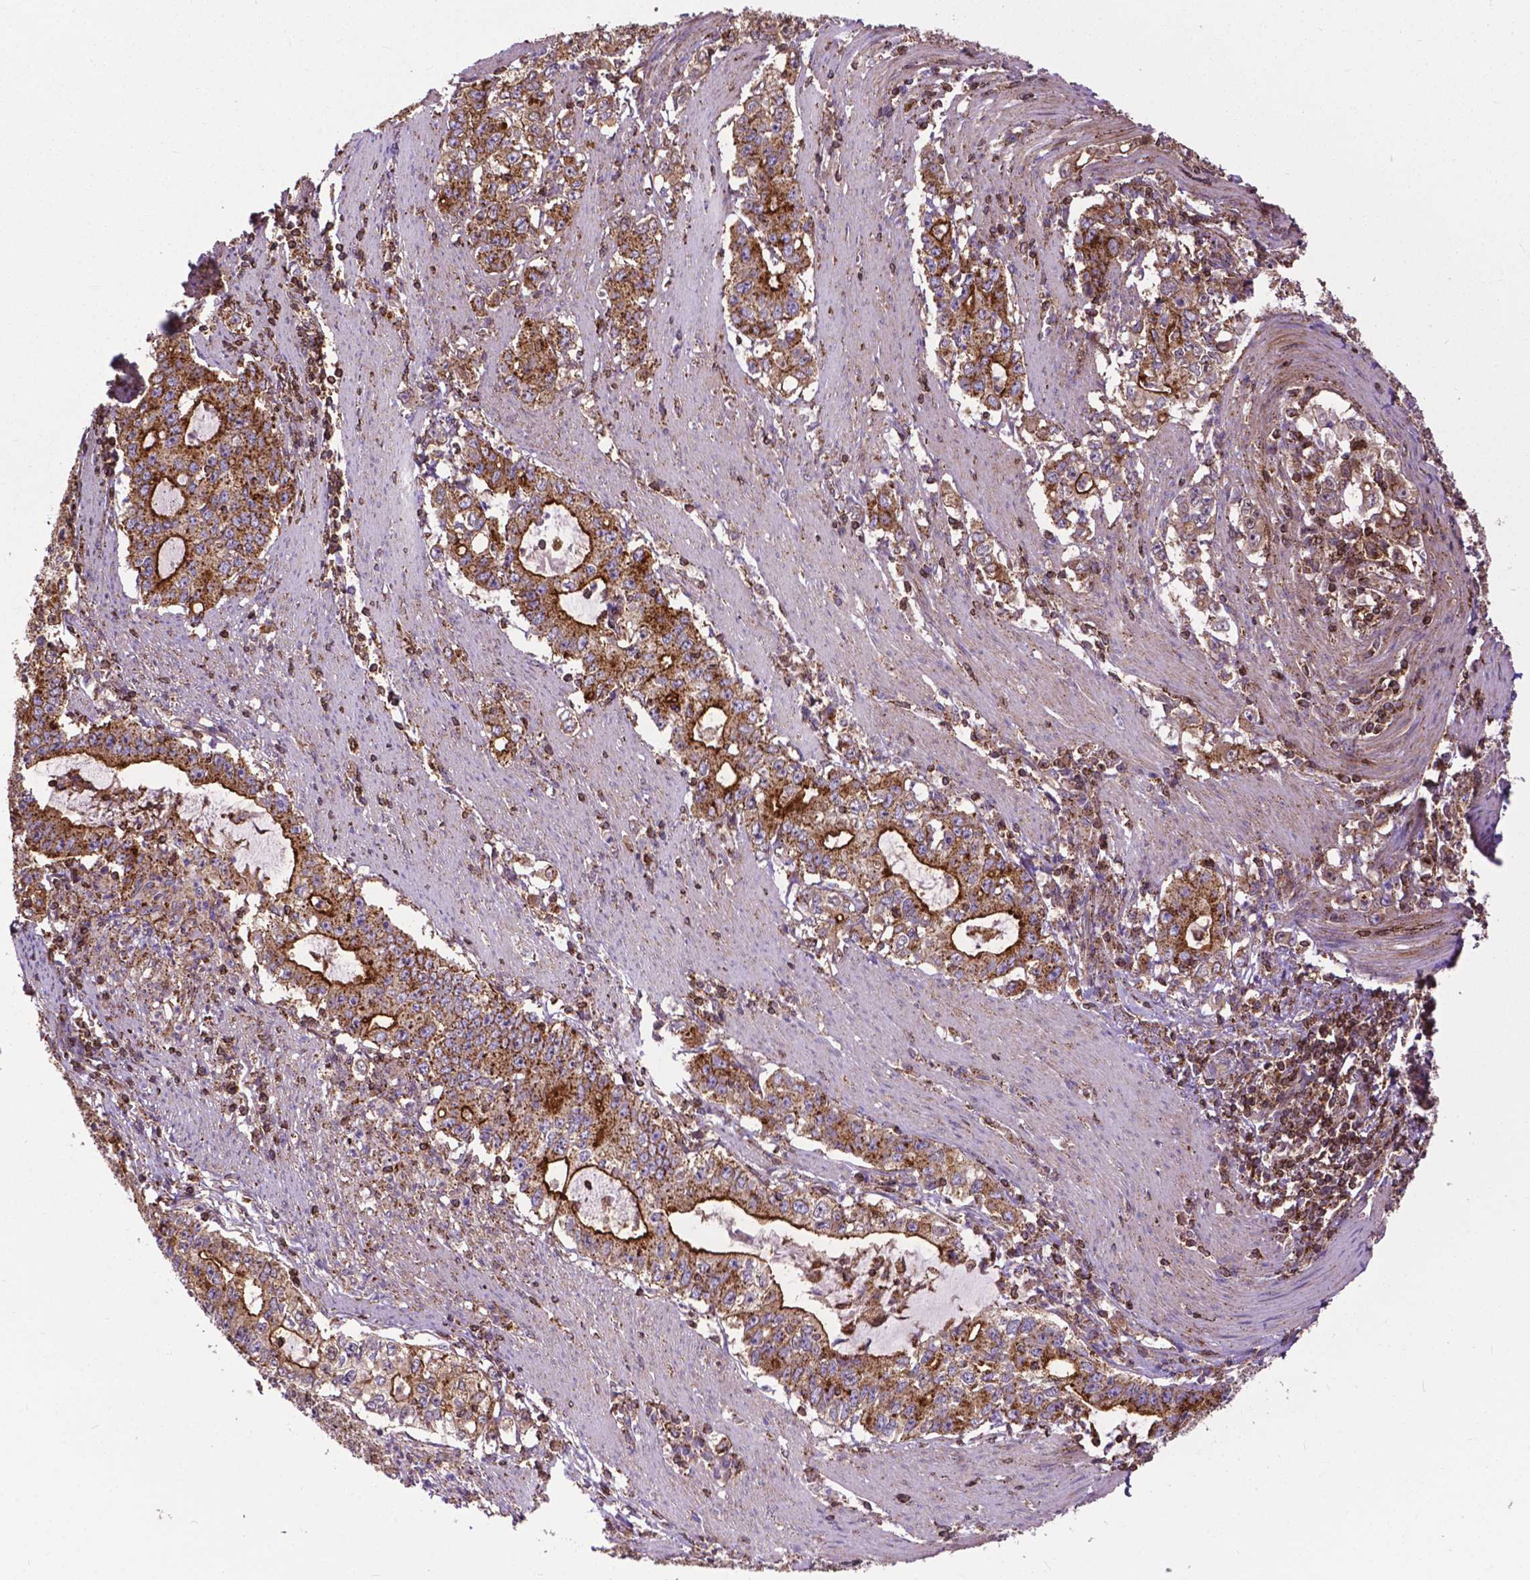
{"staining": {"intensity": "moderate", "quantity": ">75%", "location": "cytoplasmic/membranous"}, "tissue": "stomach cancer", "cell_type": "Tumor cells", "image_type": "cancer", "snomed": [{"axis": "morphology", "description": "Adenocarcinoma, NOS"}, {"axis": "topography", "description": "Stomach, lower"}], "caption": "High-power microscopy captured an immunohistochemistry micrograph of adenocarcinoma (stomach), revealing moderate cytoplasmic/membranous positivity in approximately >75% of tumor cells. (brown staining indicates protein expression, while blue staining denotes nuclei).", "gene": "CHMP4A", "patient": {"sex": "female", "age": 72}}